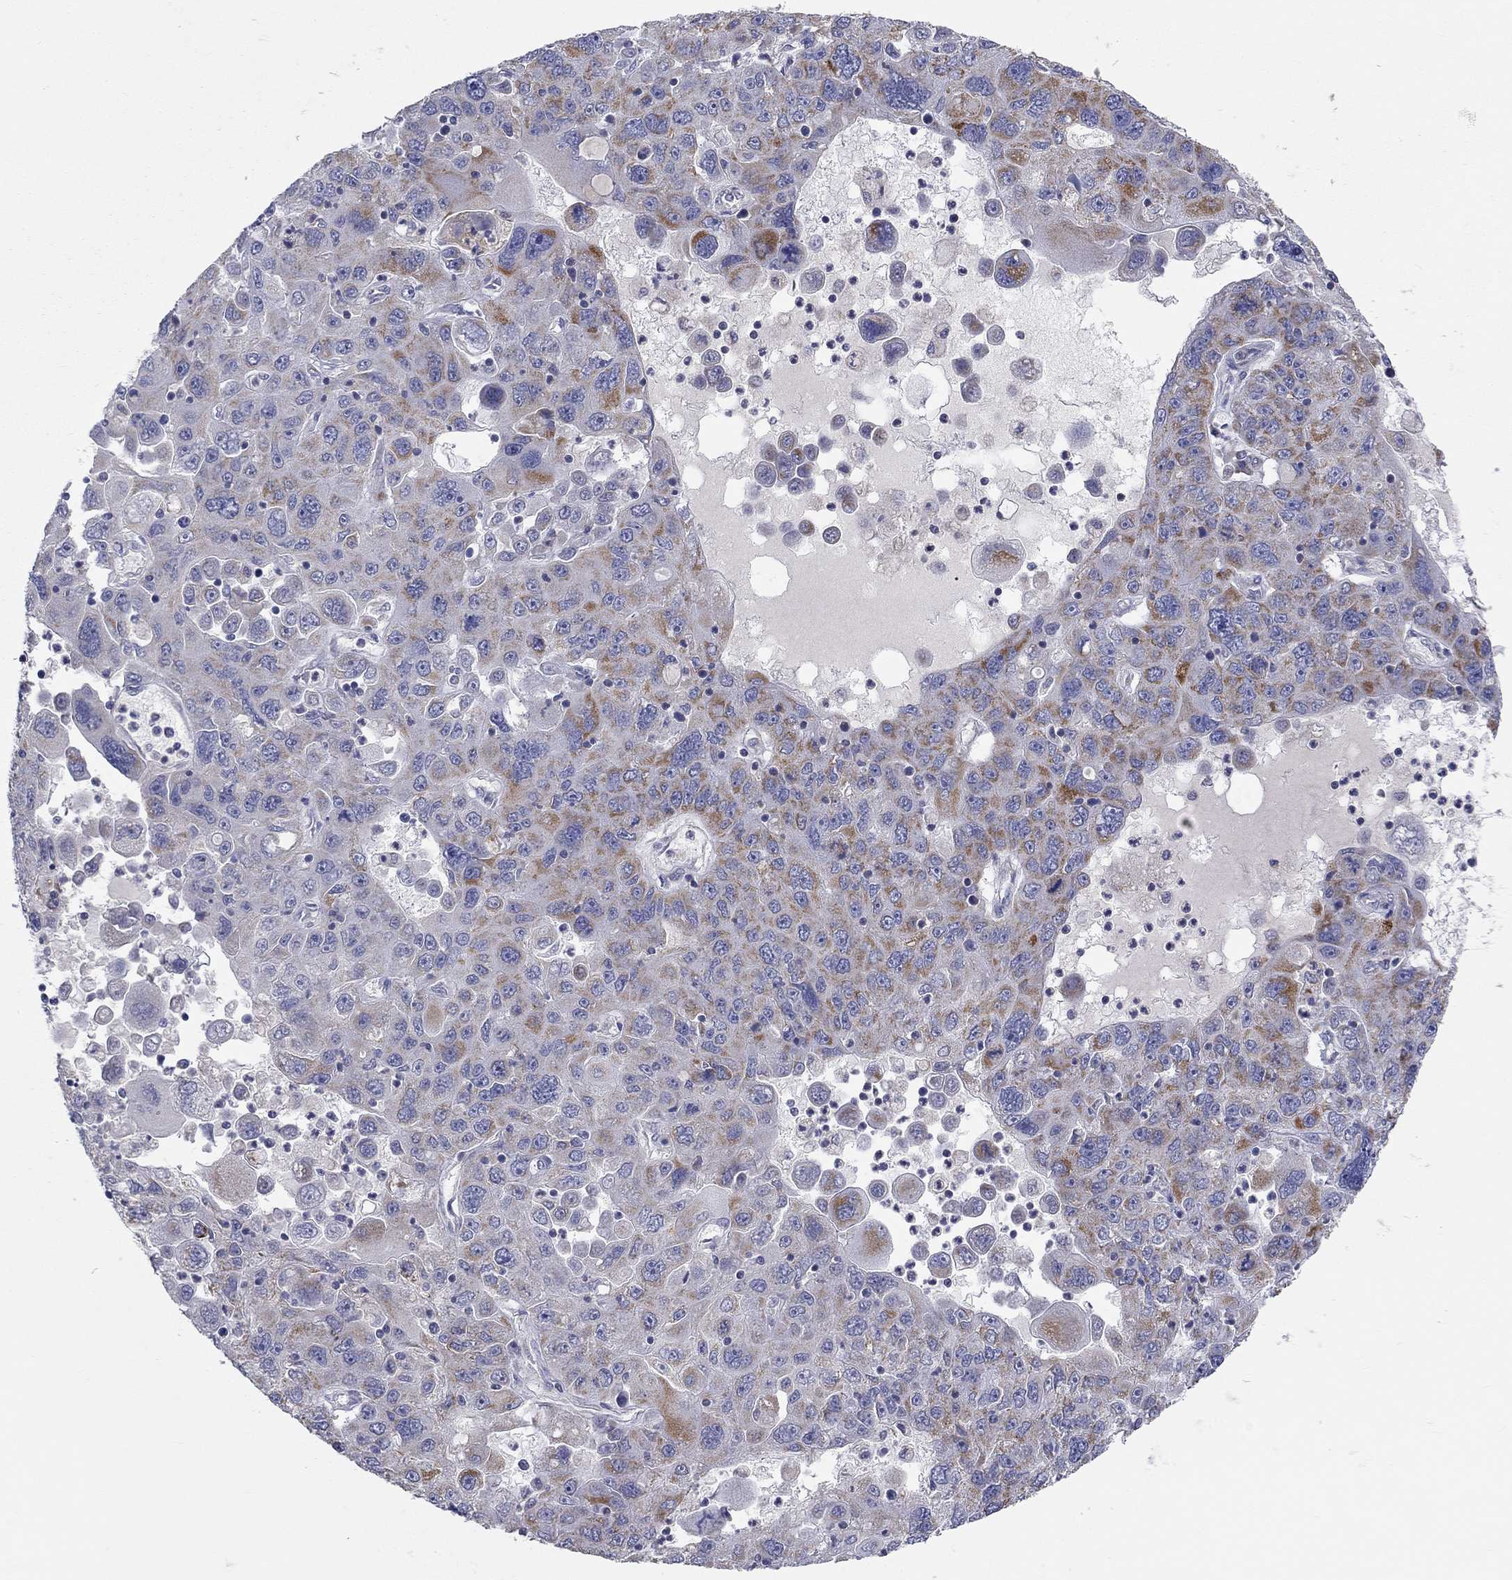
{"staining": {"intensity": "moderate", "quantity": "25%-75%", "location": "cytoplasmic/membranous"}, "tissue": "stomach cancer", "cell_type": "Tumor cells", "image_type": "cancer", "snomed": [{"axis": "morphology", "description": "Adenocarcinoma, NOS"}, {"axis": "topography", "description": "Stomach"}], "caption": "The immunohistochemical stain labels moderate cytoplasmic/membranous staining in tumor cells of adenocarcinoma (stomach) tissue. The staining was performed using DAB (3,3'-diaminobenzidine), with brown indicating positive protein expression. Nuclei are stained blue with hematoxylin.", "gene": "RCAN1", "patient": {"sex": "male", "age": 56}}